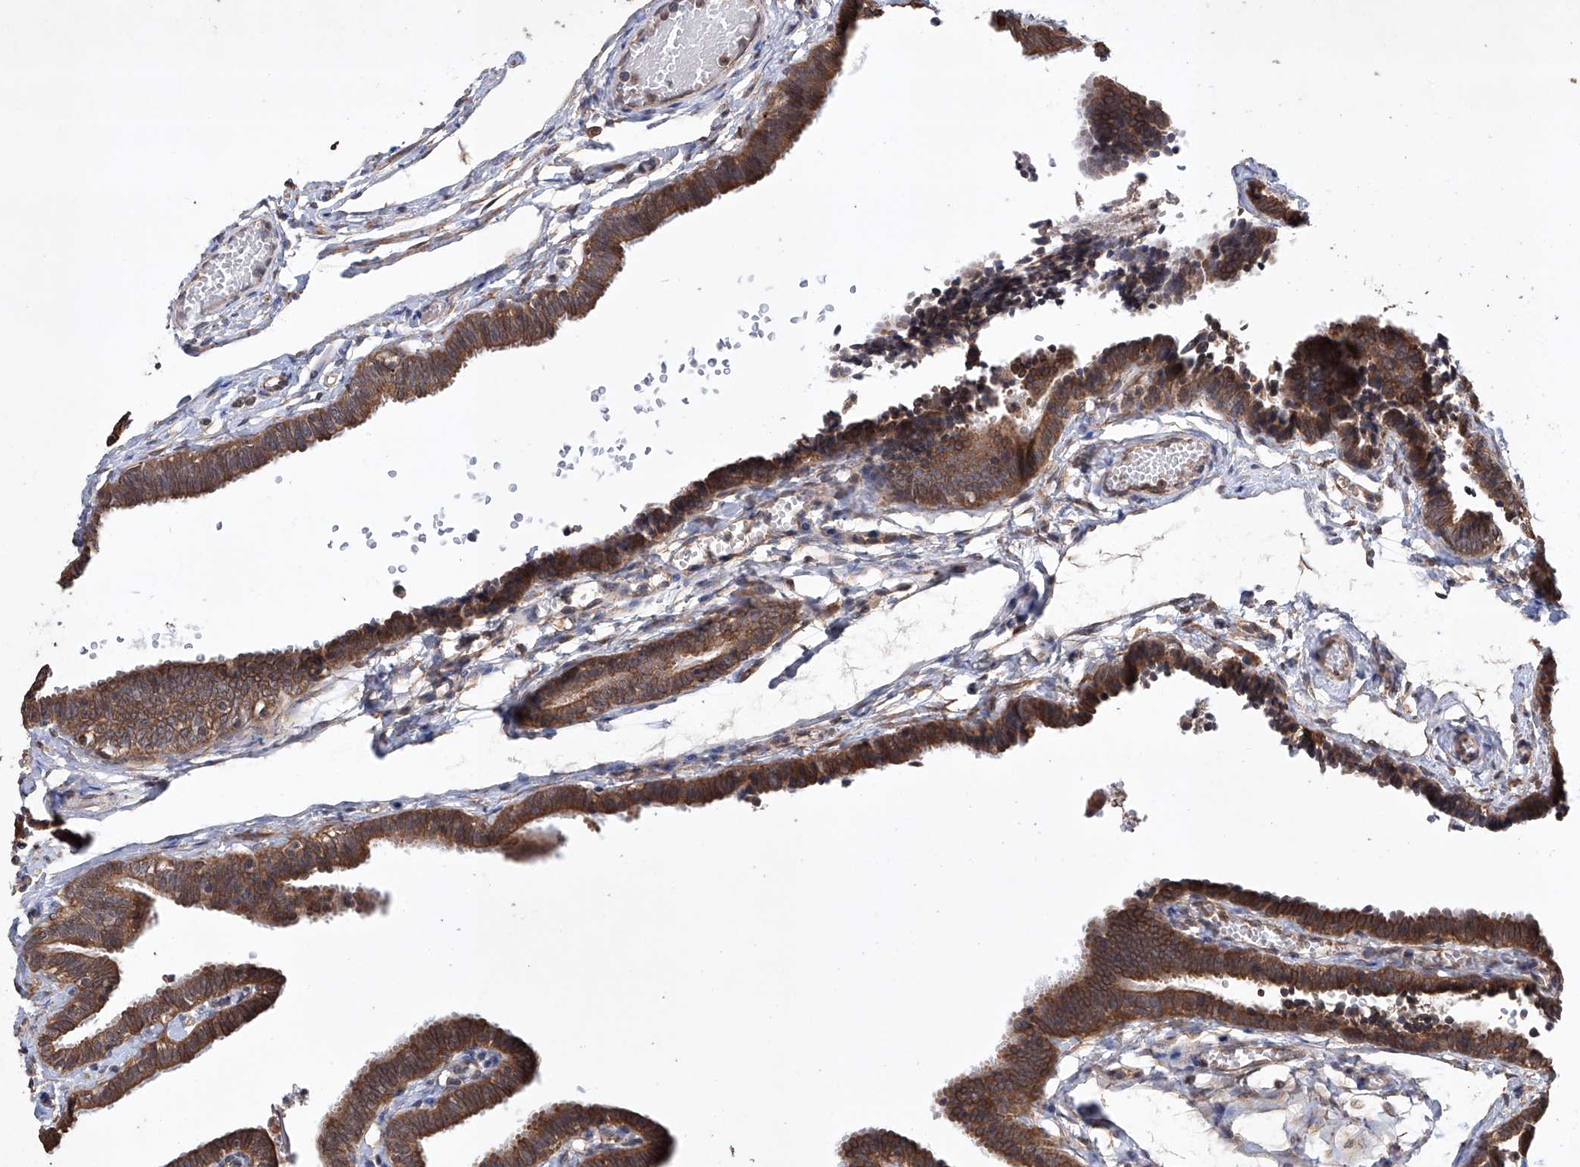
{"staining": {"intensity": "moderate", "quantity": ">75%", "location": "cytoplasmic/membranous"}, "tissue": "fallopian tube", "cell_type": "Glandular cells", "image_type": "normal", "snomed": [{"axis": "morphology", "description": "Normal tissue, NOS"}, {"axis": "topography", "description": "Fallopian tube"}, {"axis": "topography", "description": "Ovary"}], "caption": "Protein staining shows moderate cytoplasmic/membranous positivity in about >75% of glandular cells in normal fallopian tube.", "gene": "LURAP1", "patient": {"sex": "female", "age": 23}}